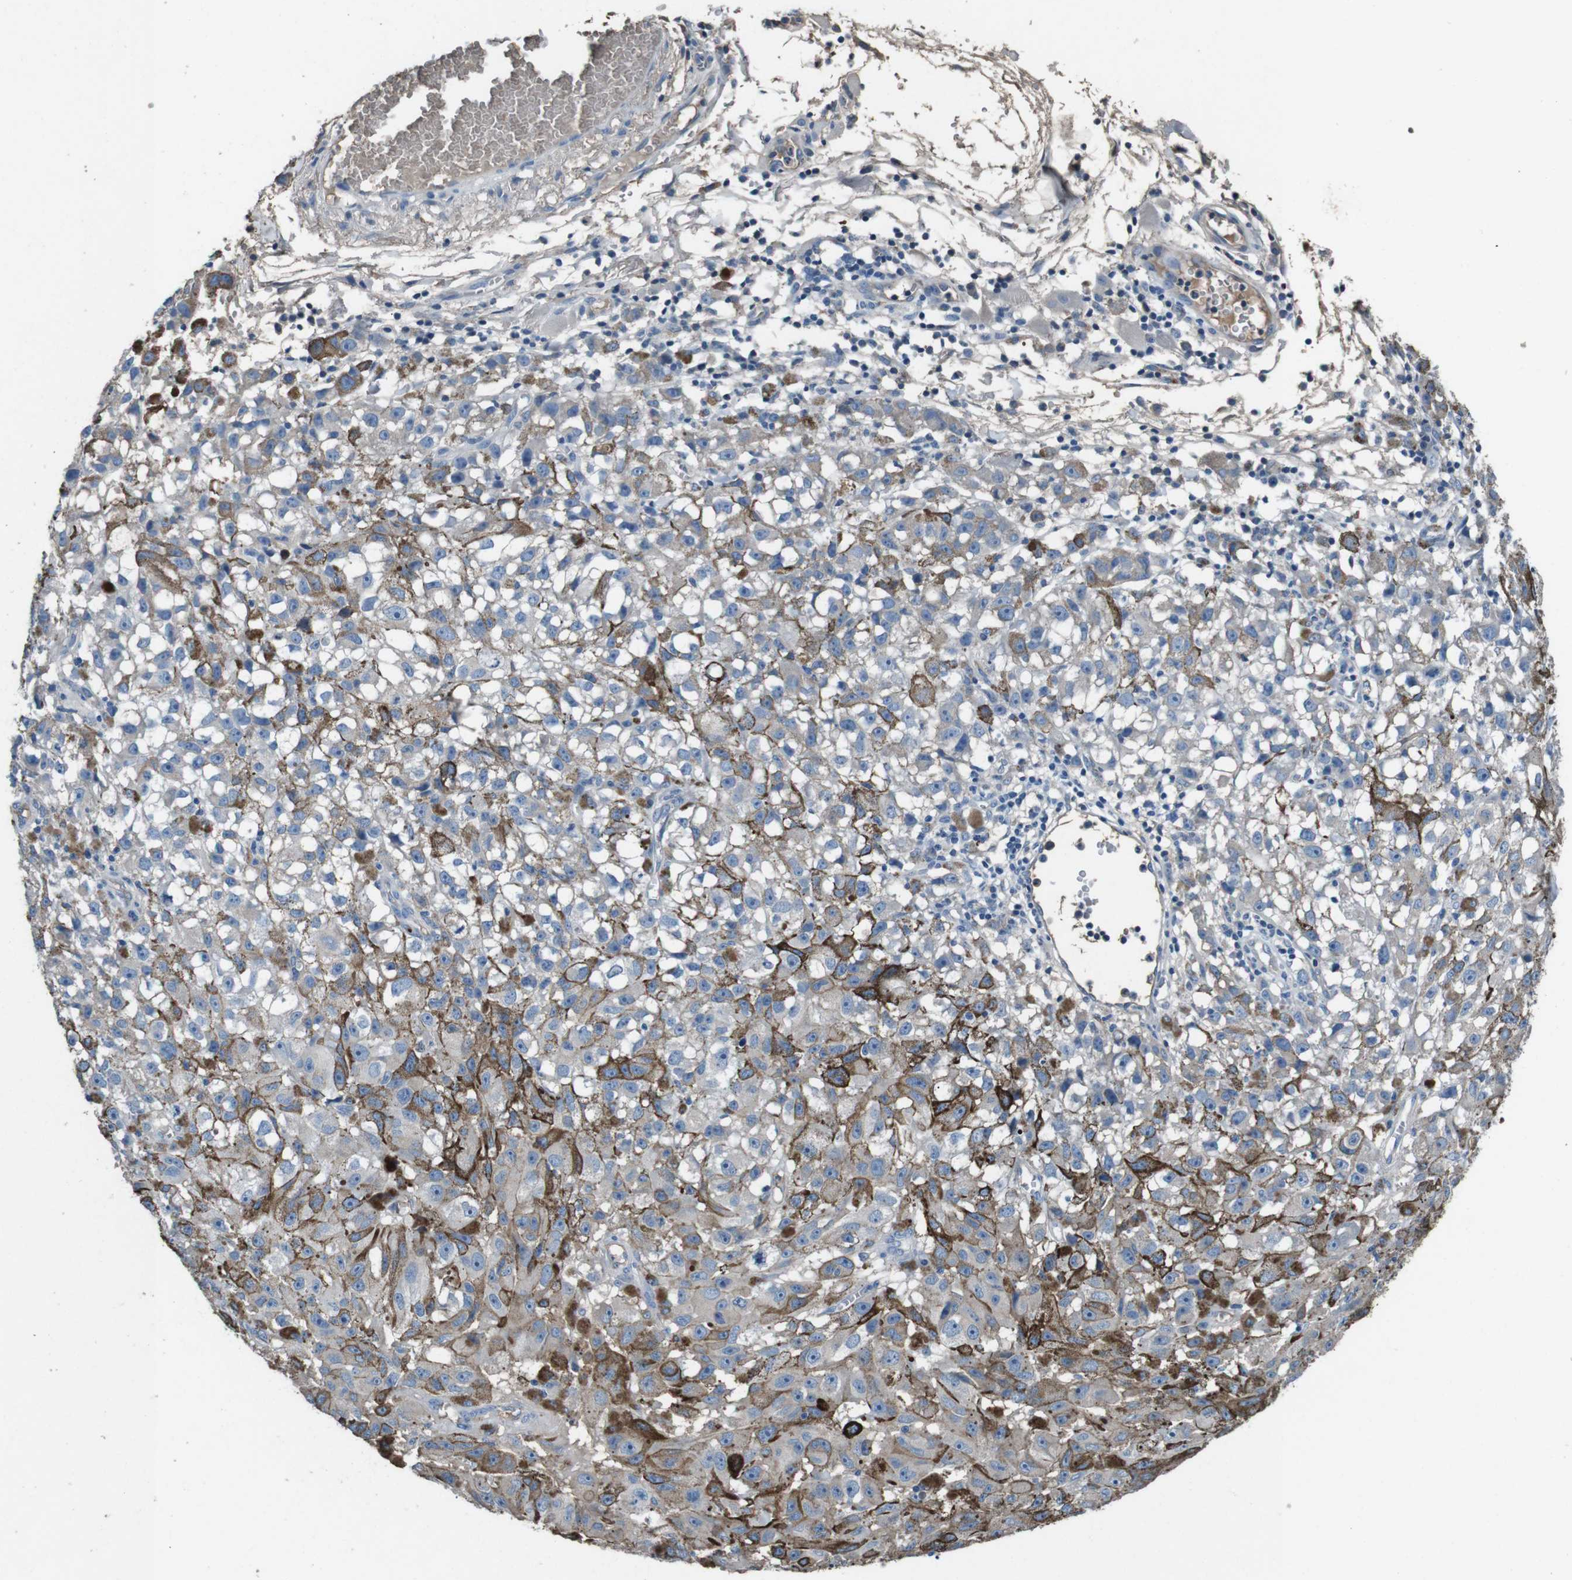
{"staining": {"intensity": "weak", "quantity": "25%-75%", "location": "cytoplasmic/membranous"}, "tissue": "melanoma", "cell_type": "Tumor cells", "image_type": "cancer", "snomed": [{"axis": "morphology", "description": "Malignant melanoma, NOS"}, {"axis": "topography", "description": "Skin"}], "caption": "High-magnification brightfield microscopy of melanoma stained with DAB (brown) and counterstained with hematoxylin (blue). tumor cells exhibit weak cytoplasmic/membranous expression is identified in about25%-75% of cells.", "gene": "LEP", "patient": {"sex": "female", "age": 104}}